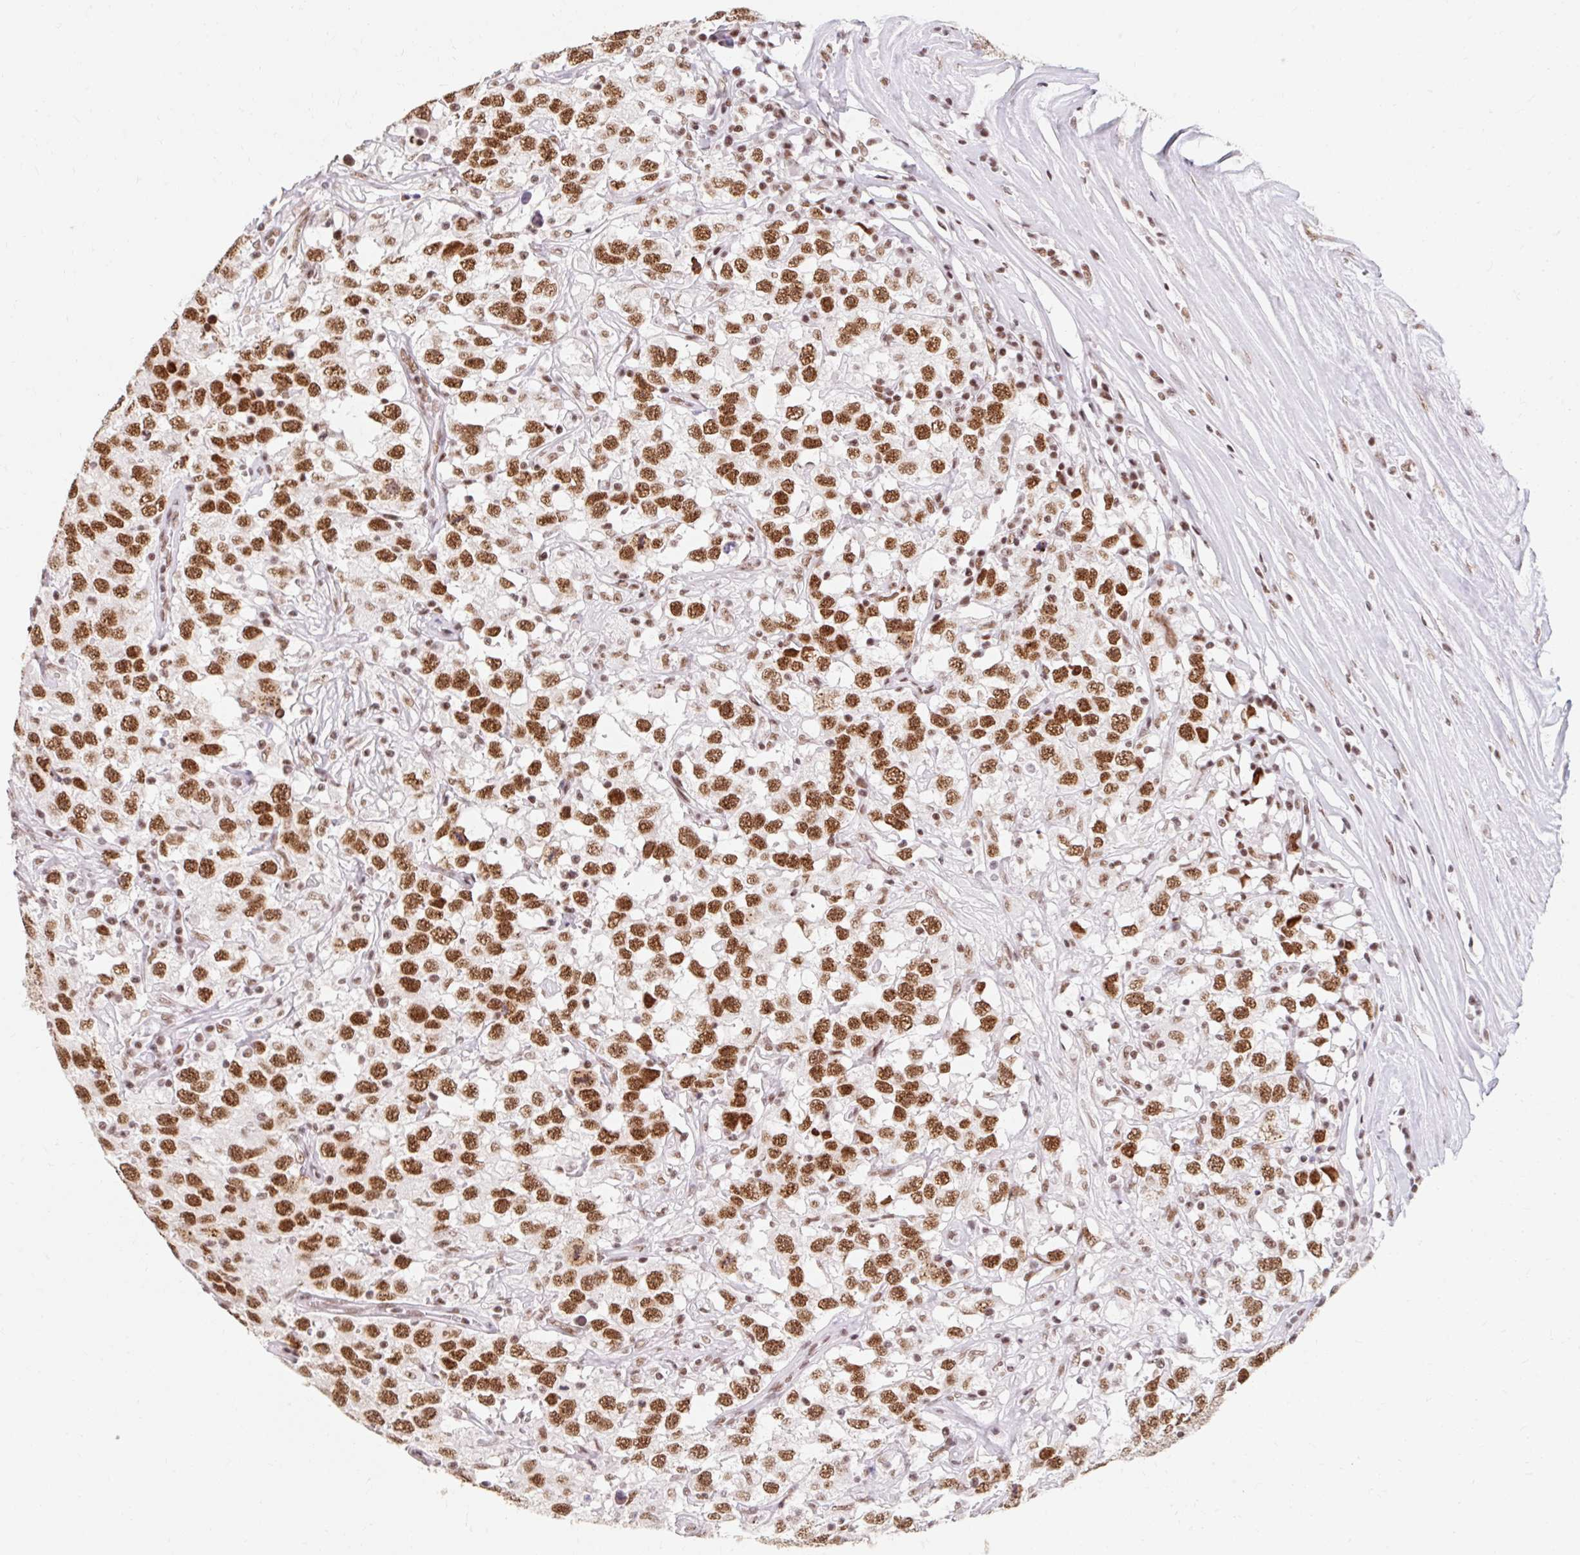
{"staining": {"intensity": "strong", "quantity": ">75%", "location": "nuclear"}, "tissue": "testis cancer", "cell_type": "Tumor cells", "image_type": "cancer", "snomed": [{"axis": "morphology", "description": "Seminoma, NOS"}, {"axis": "topography", "description": "Testis"}], "caption": "Tumor cells demonstrate high levels of strong nuclear expression in approximately >75% of cells in seminoma (testis).", "gene": "SRSF10", "patient": {"sex": "male", "age": 41}}